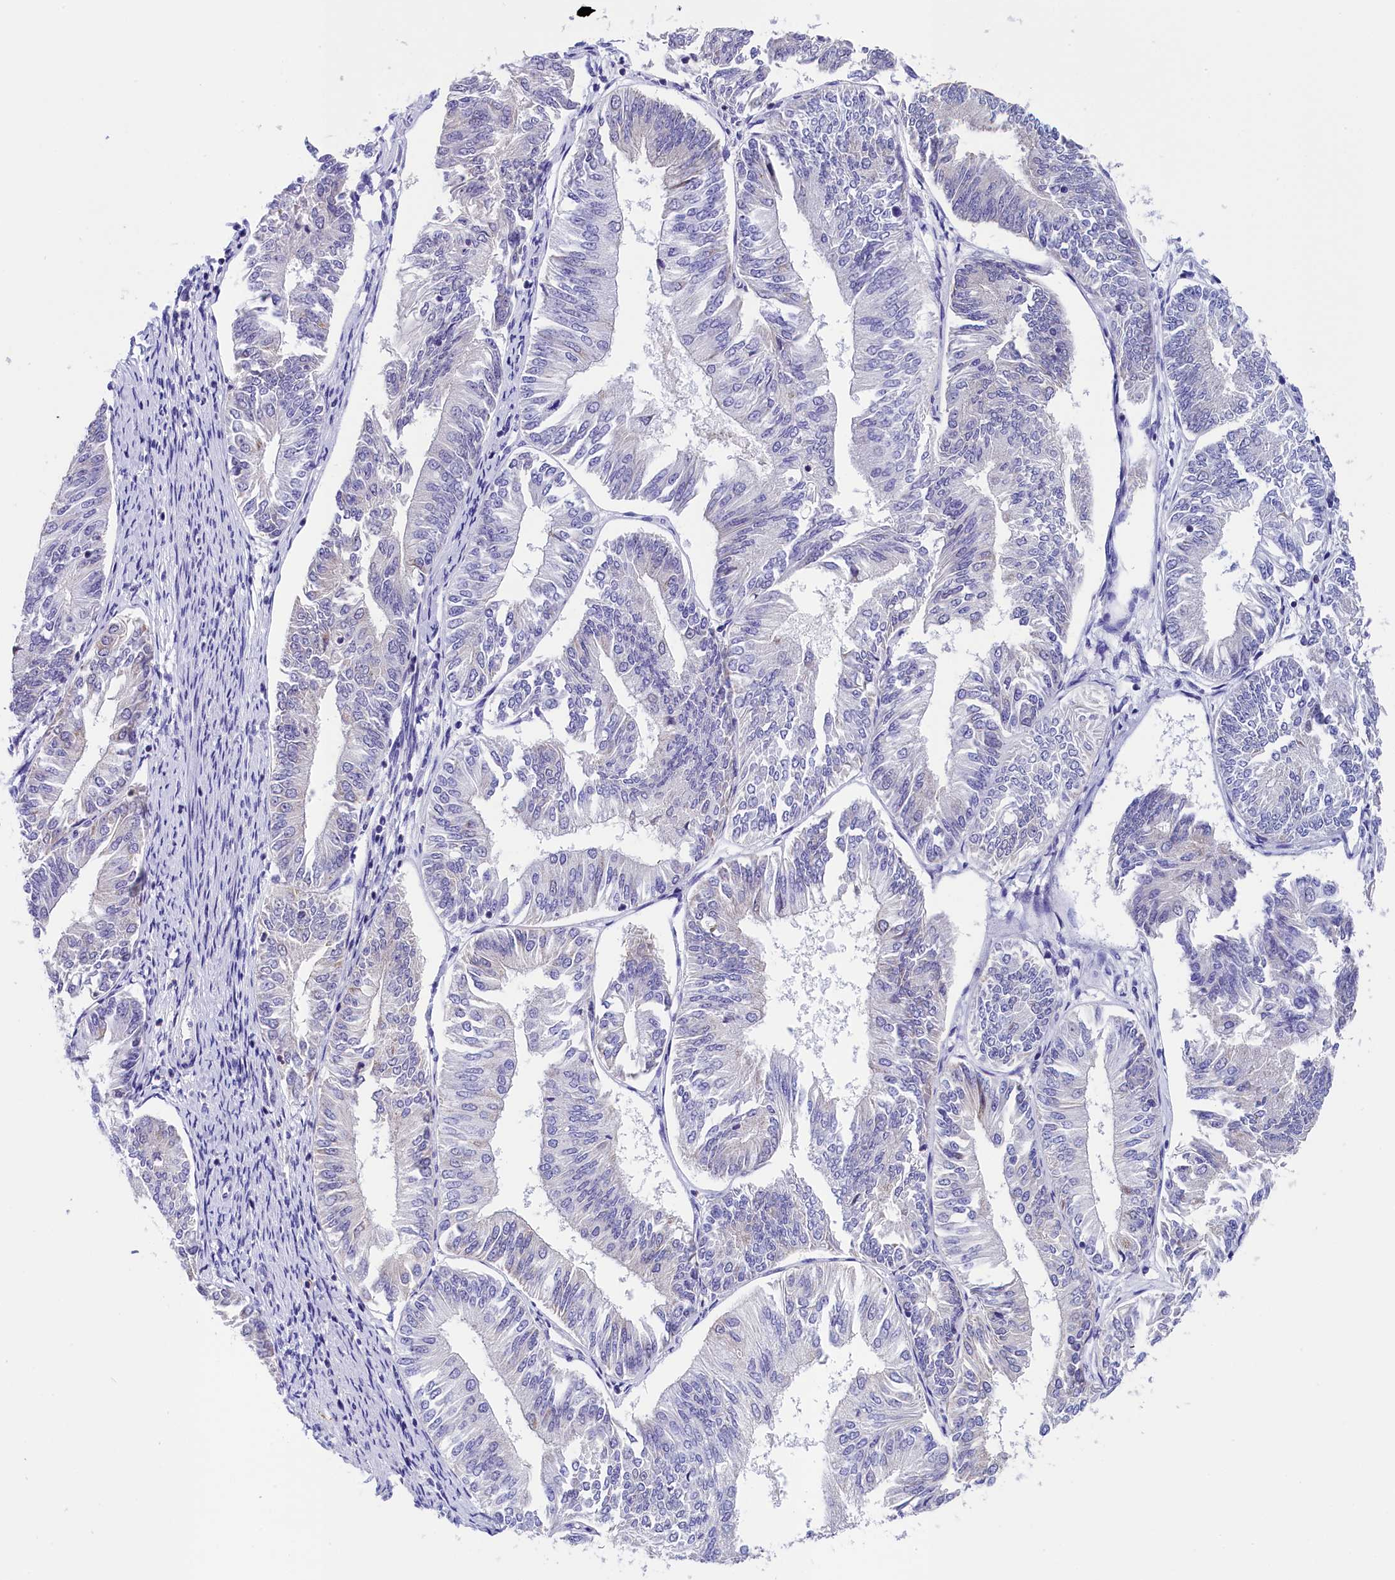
{"staining": {"intensity": "negative", "quantity": "none", "location": "none"}, "tissue": "endometrial cancer", "cell_type": "Tumor cells", "image_type": "cancer", "snomed": [{"axis": "morphology", "description": "Adenocarcinoma, NOS"}, {"axis": "topography", "description": "Endometrium"}], "caption": "This is a micrograph of immunohistochemistry staining of adenocarcinoma (endometrial), which shows no expression in tumor cells. (Brightfield microscopy of DAB (3,3'-diaminobenzidine) immunohistochemistry (IHC) at high magnification).", "gene": "ABAT", "patient": {"sex": "female", "age": 58}}